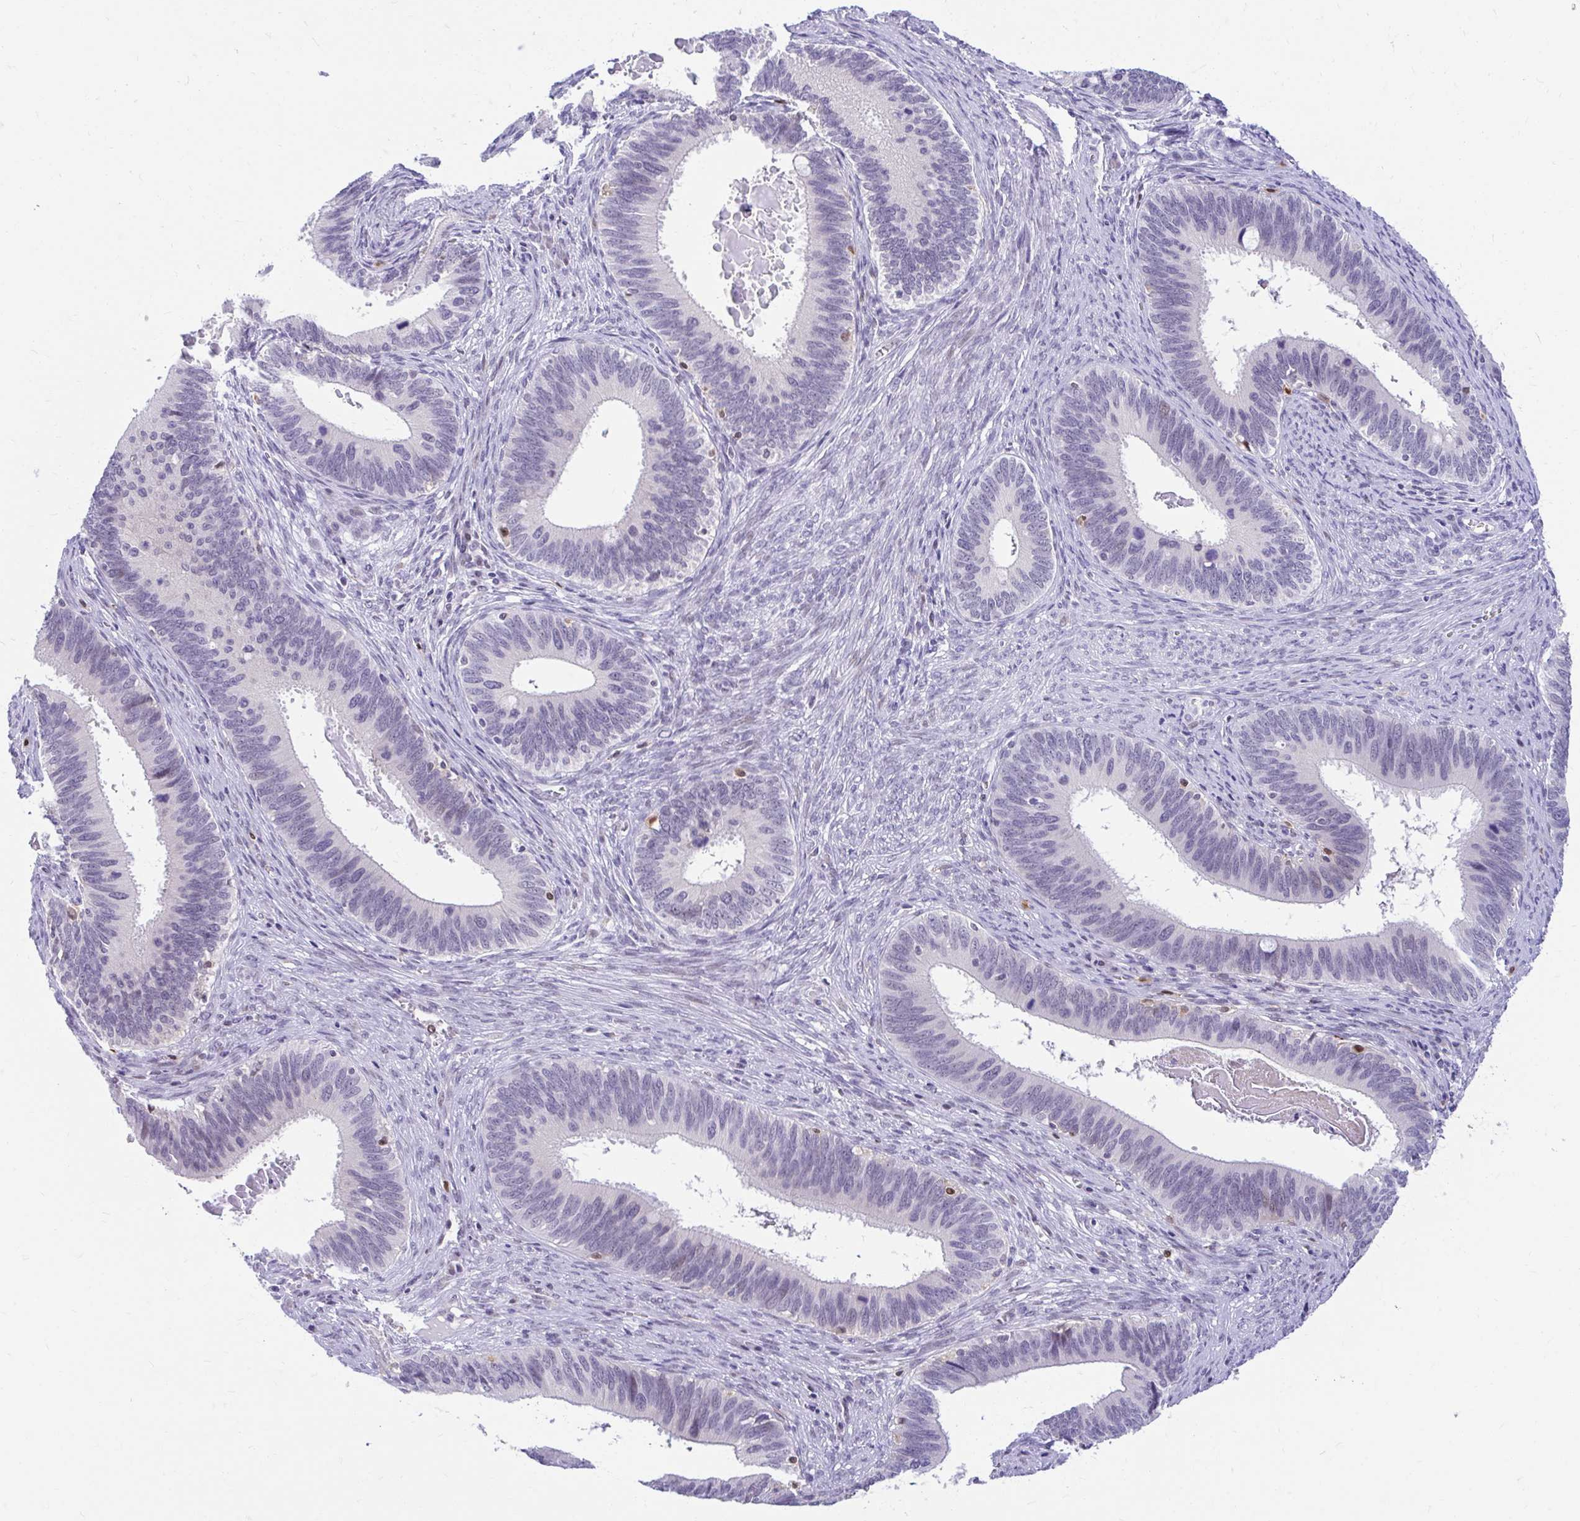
{"staining": {"intensity": "negative", "quantity": "none", "location": "none"}, "tissue": "cervical cancer", "cell_type": "Tumor cells", "image_type": "cancer", "snomed": [{"axis": "morphology", "description": "Adenocarcinoma, NOS"}, {"axis": "topography", "description": "Cervix"}], "caption": "DAB immunohistochemical staining of cervical cancer (adenocarcinoma) shows no significant staining in tumor cells.", "gene": "GLB1L2", "patient": {"sex": "female", "age": 42}}